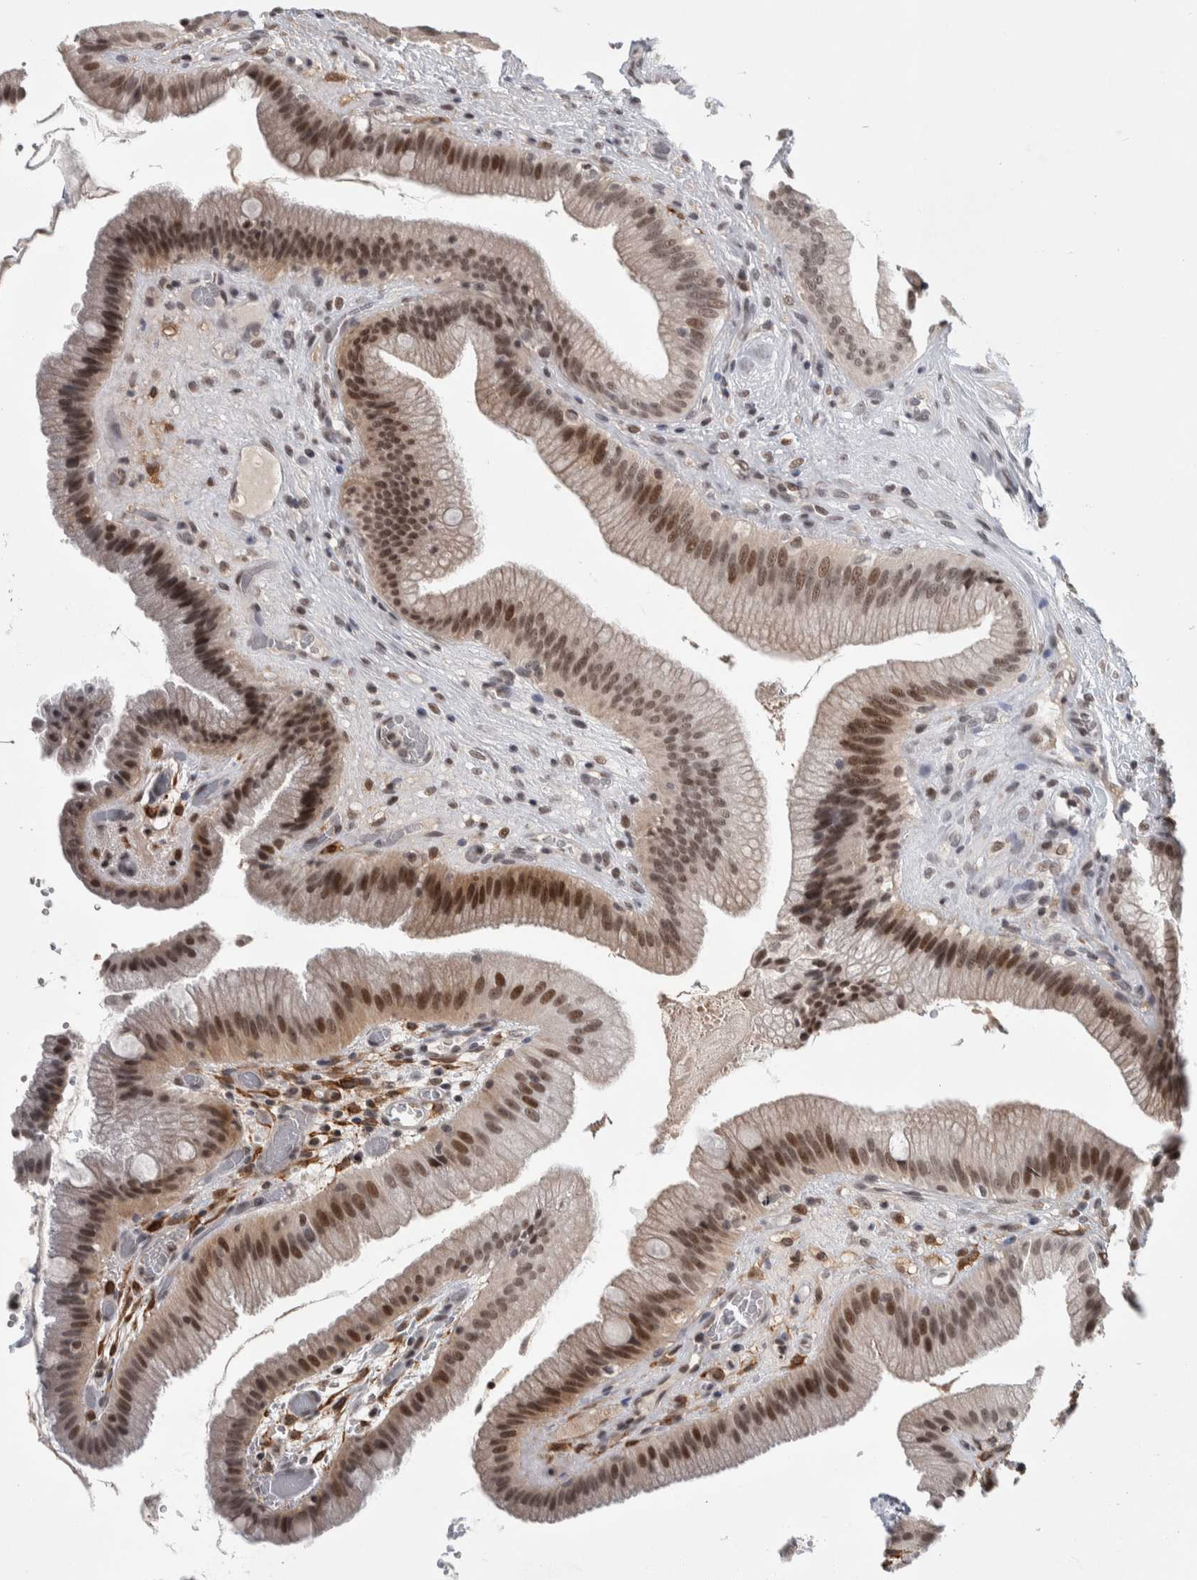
{"staining": {"intensity": "strong", "quantity": "25%-75%", "location": "nuclear"}, "tissue": "gallbladder", "cell_type": "Glandular cells", "image_type": "normal", "snomed": [{"axis": "morphology", "description": "Normal tissue, NOS"}, {"axis": "topography", "description": "Gallbladder"}], "caption": "Protein expression analysis of unremarkable human gallbladder reveals strong nuclear expression in about 25%-75% of glandular cells. (DAB (3,3'-diaminobenzidine) IHC, brown staining for protein, blue staining for nuclei).", "gene": "ZSCAN21", "patient": {"sex": "male", "age": 49}}